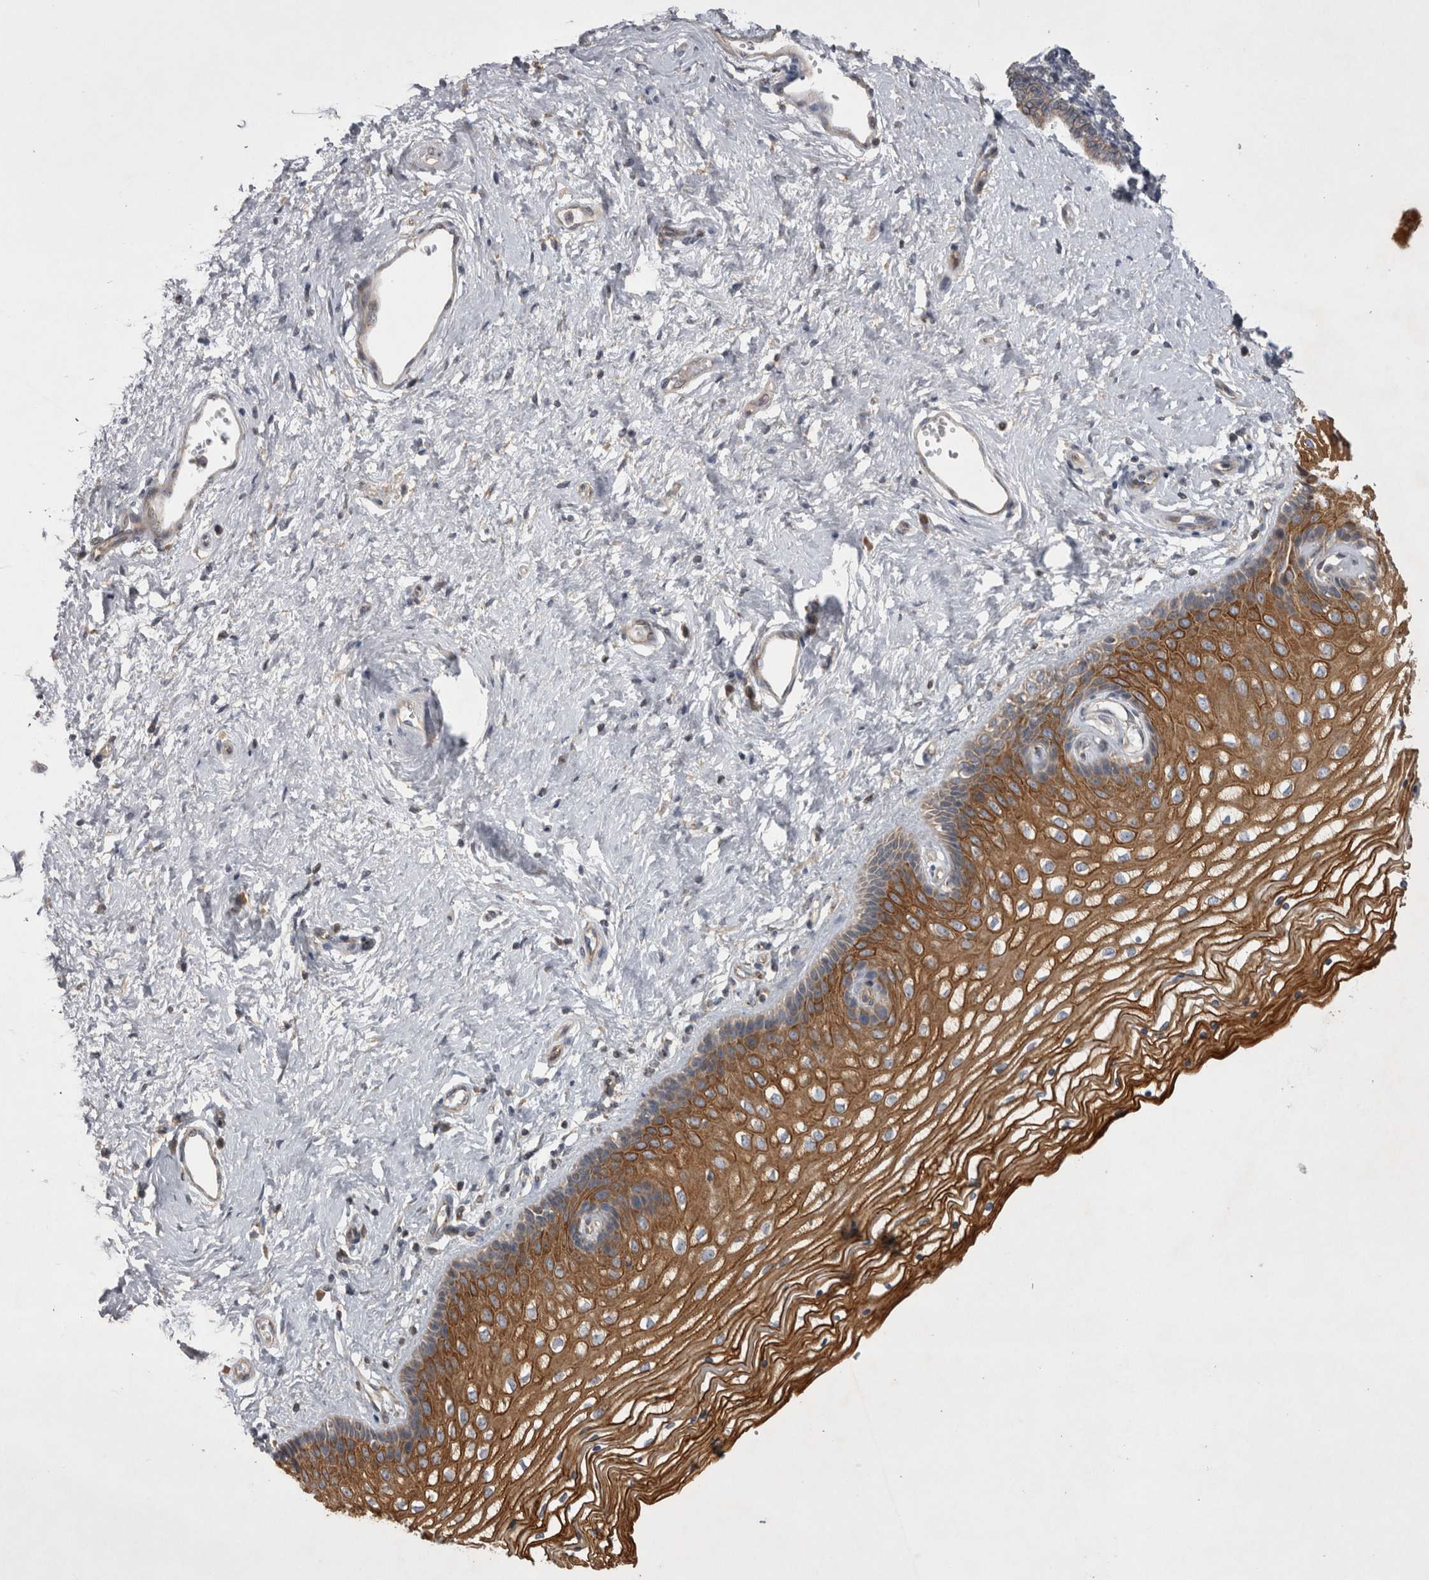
{"staining": {"intensity": "moderate", "quantity": ">75%", "location": "cytoplasmic/membranous"}, "tissue": "vagina", "cell_type": "Squamous epithelial cells", "image_type": "normal", "snomed": [{"axis": "morphology", "description": "Normal tissue, NOS"}, {"axis": "topography", "description": "Vagina"}], "caption": "Vagina stained with DAB (3,3'-diaminobenzidine) IHC reveals medium levels of moderate cytoplasmic/membranous positivity in about >75% of squamous epithelial cells.", "gene": "TSPOAP1", "patient": {"sex": "female", "age": 46}}